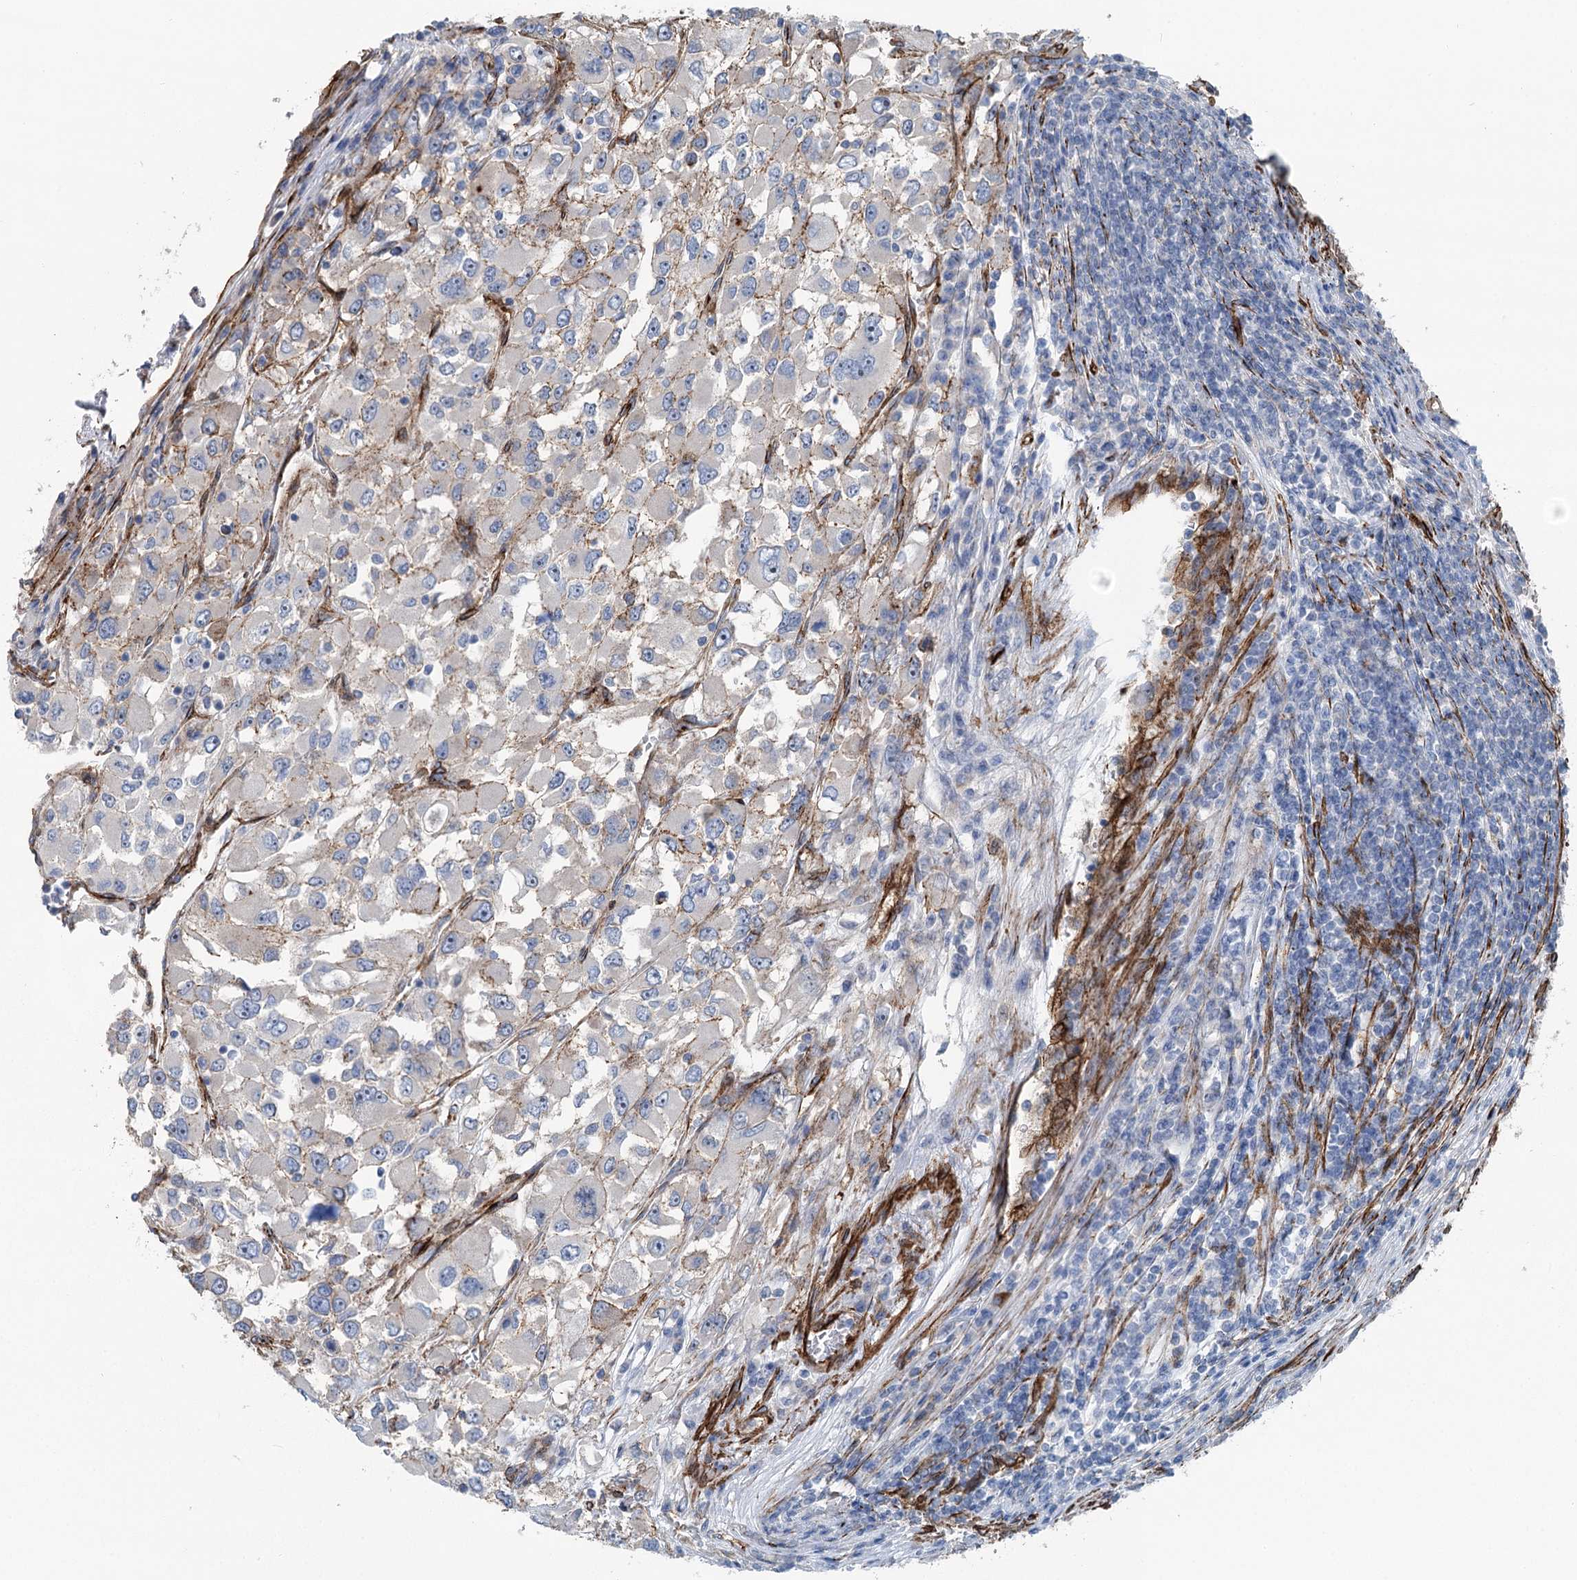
{"staining": {"intensity": "negative", "quantity": "none", "location": "none"}, "tissue": "renal cancer", "cell_type": "Tumor cells", "image_type": "cancer", "snomed": [{"axis": "morphology", "description": "Adenocarcinoma, NOS"}, {"axis": "topography", "description": "Kidney"}], "caption": "Photomicrograph shows no significant protein expression in tumor cells of adenocarcinoma (renal).", "gene": "IQSEC1", "patient": {"sex": "female", "age": 52}}